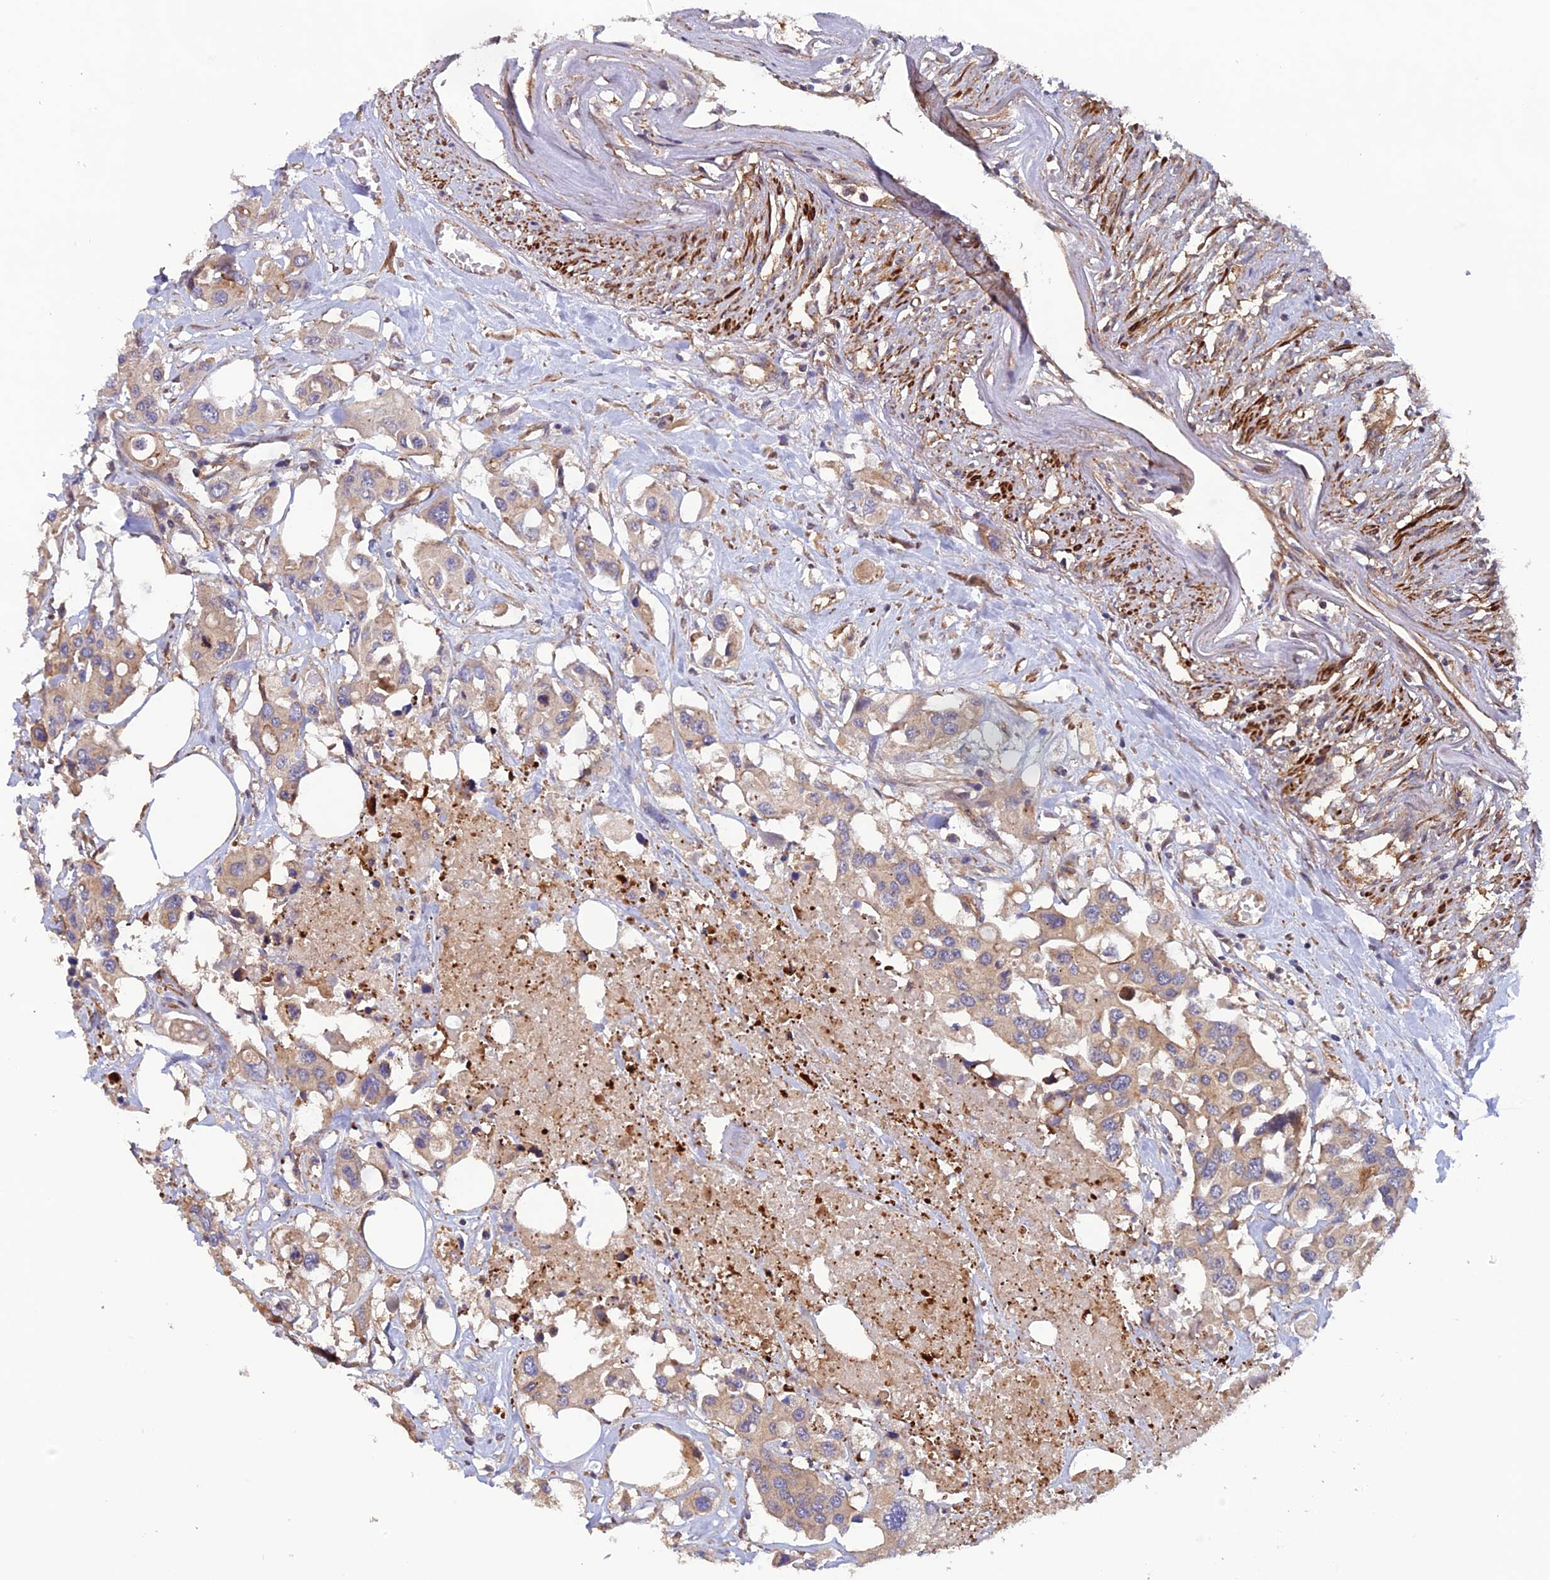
{"staining": {"intensity": "moderate", "quantity": ">75%", "location": "cytoplasmic/membranous"}, "tissue": "colorectal cancer", "cell_type": "Tumor cells", "image_type": "cancer", "snomed": [{"axis": "morphology", "description": "Adenocarcinoma, NOS"}, {"axis": "topography", "description": "Colon"}], "caption": "There is medium levels of moderate cytoplasmic/membranous staining in tumor cells of colorectal cancer, as demonstrated by immunohistochemical staining (brown color).", "gene": "ADAMTS15", "patient": {"sex": "male", "age": 77}}